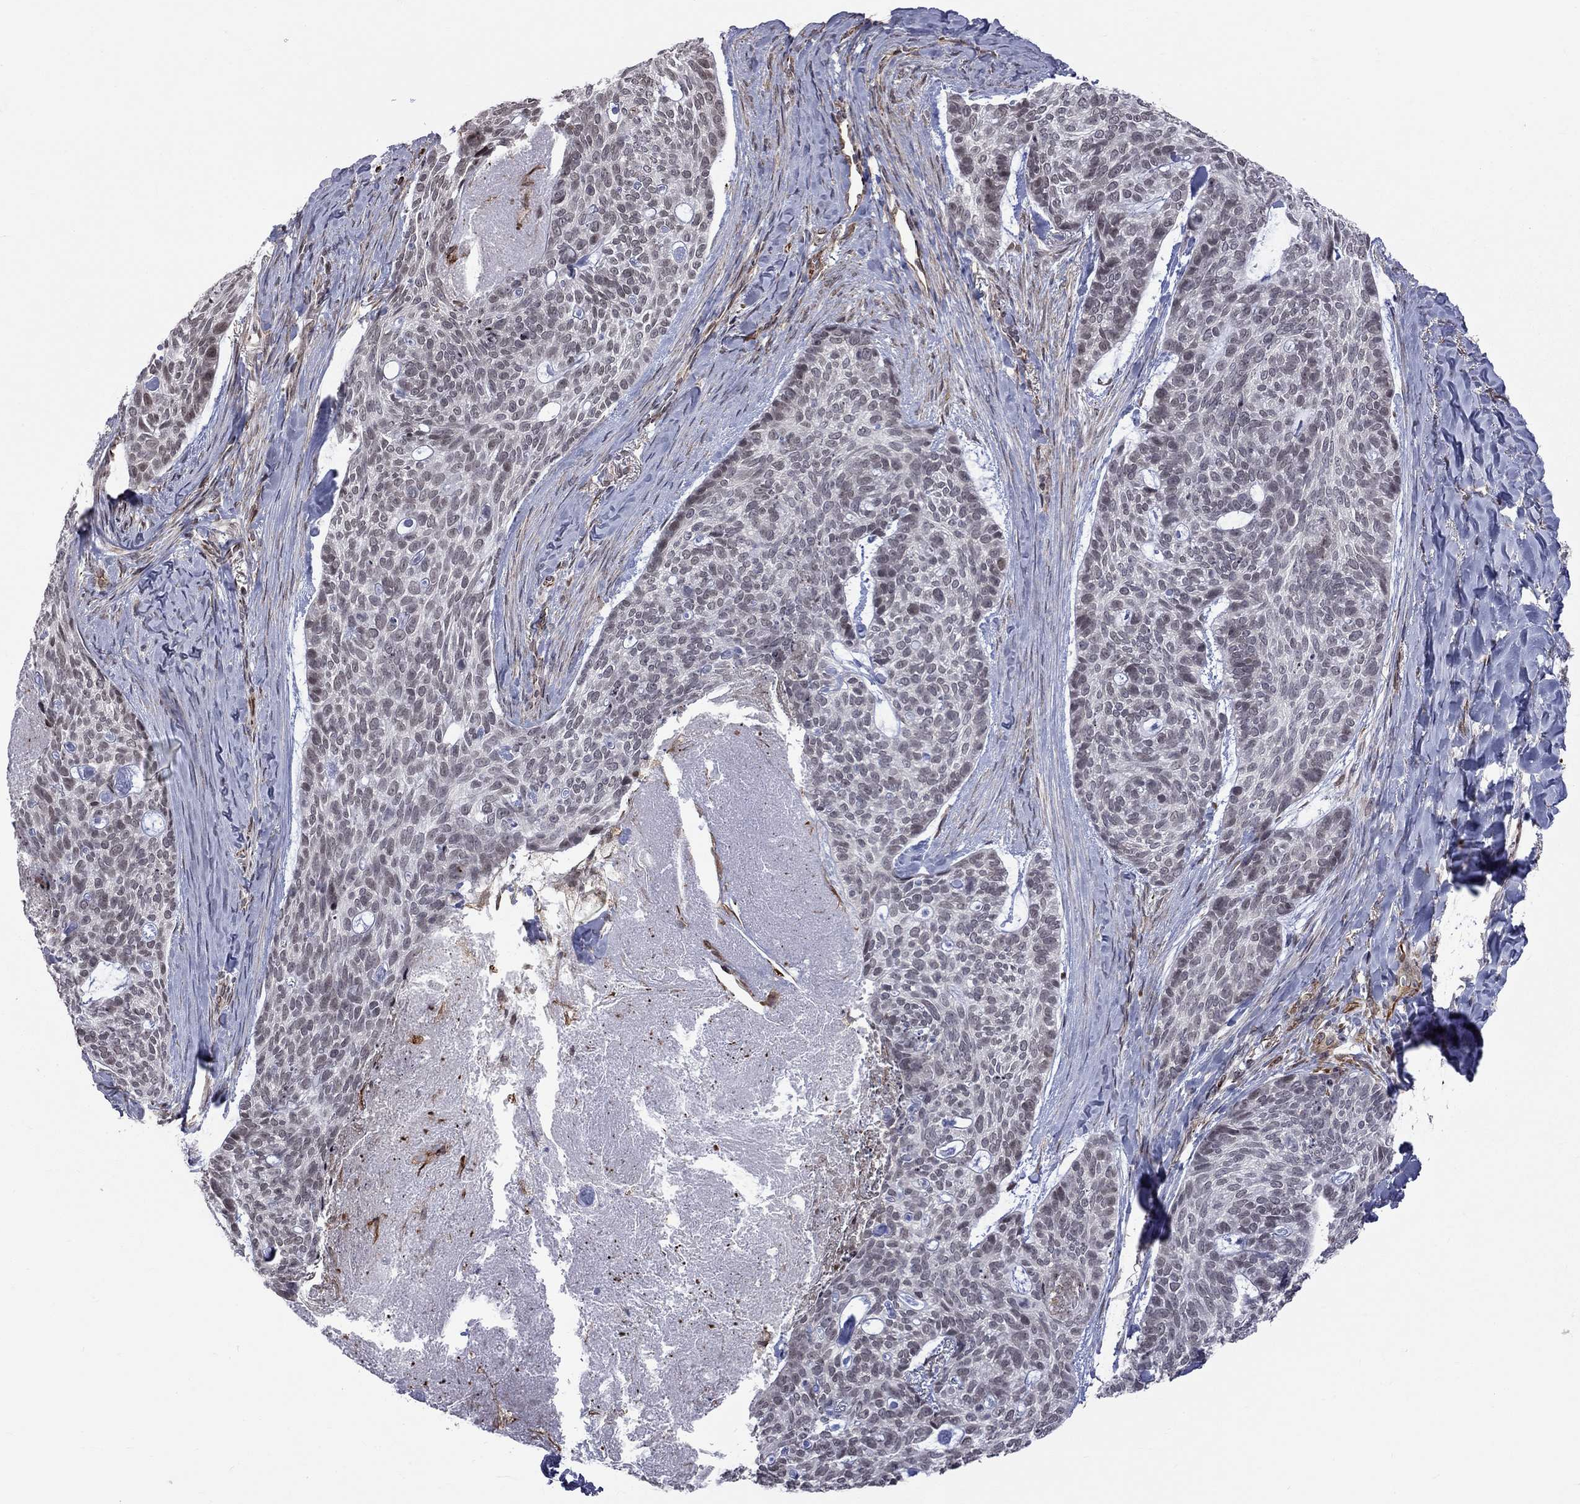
{"staining": {"intensity": "negative", "quantity": "none", "location": "none"}, "tissue": "skin cancer", "cell_type": "Tumor cells", "image_type": "cancer", "snomed": [{"axis": "morphology", "description": "Basal cell carcinoma"}, {"axis": "topography", "description": "Skin"}], "caption": "An immunohistochemistry micrograph of skin basal cell carcinoma is shown. There is no staining in tumor cells of skin basal cell carcinoma.", "gene": "MTNR1B", "patient": {"sex": "female", "age": 69}}